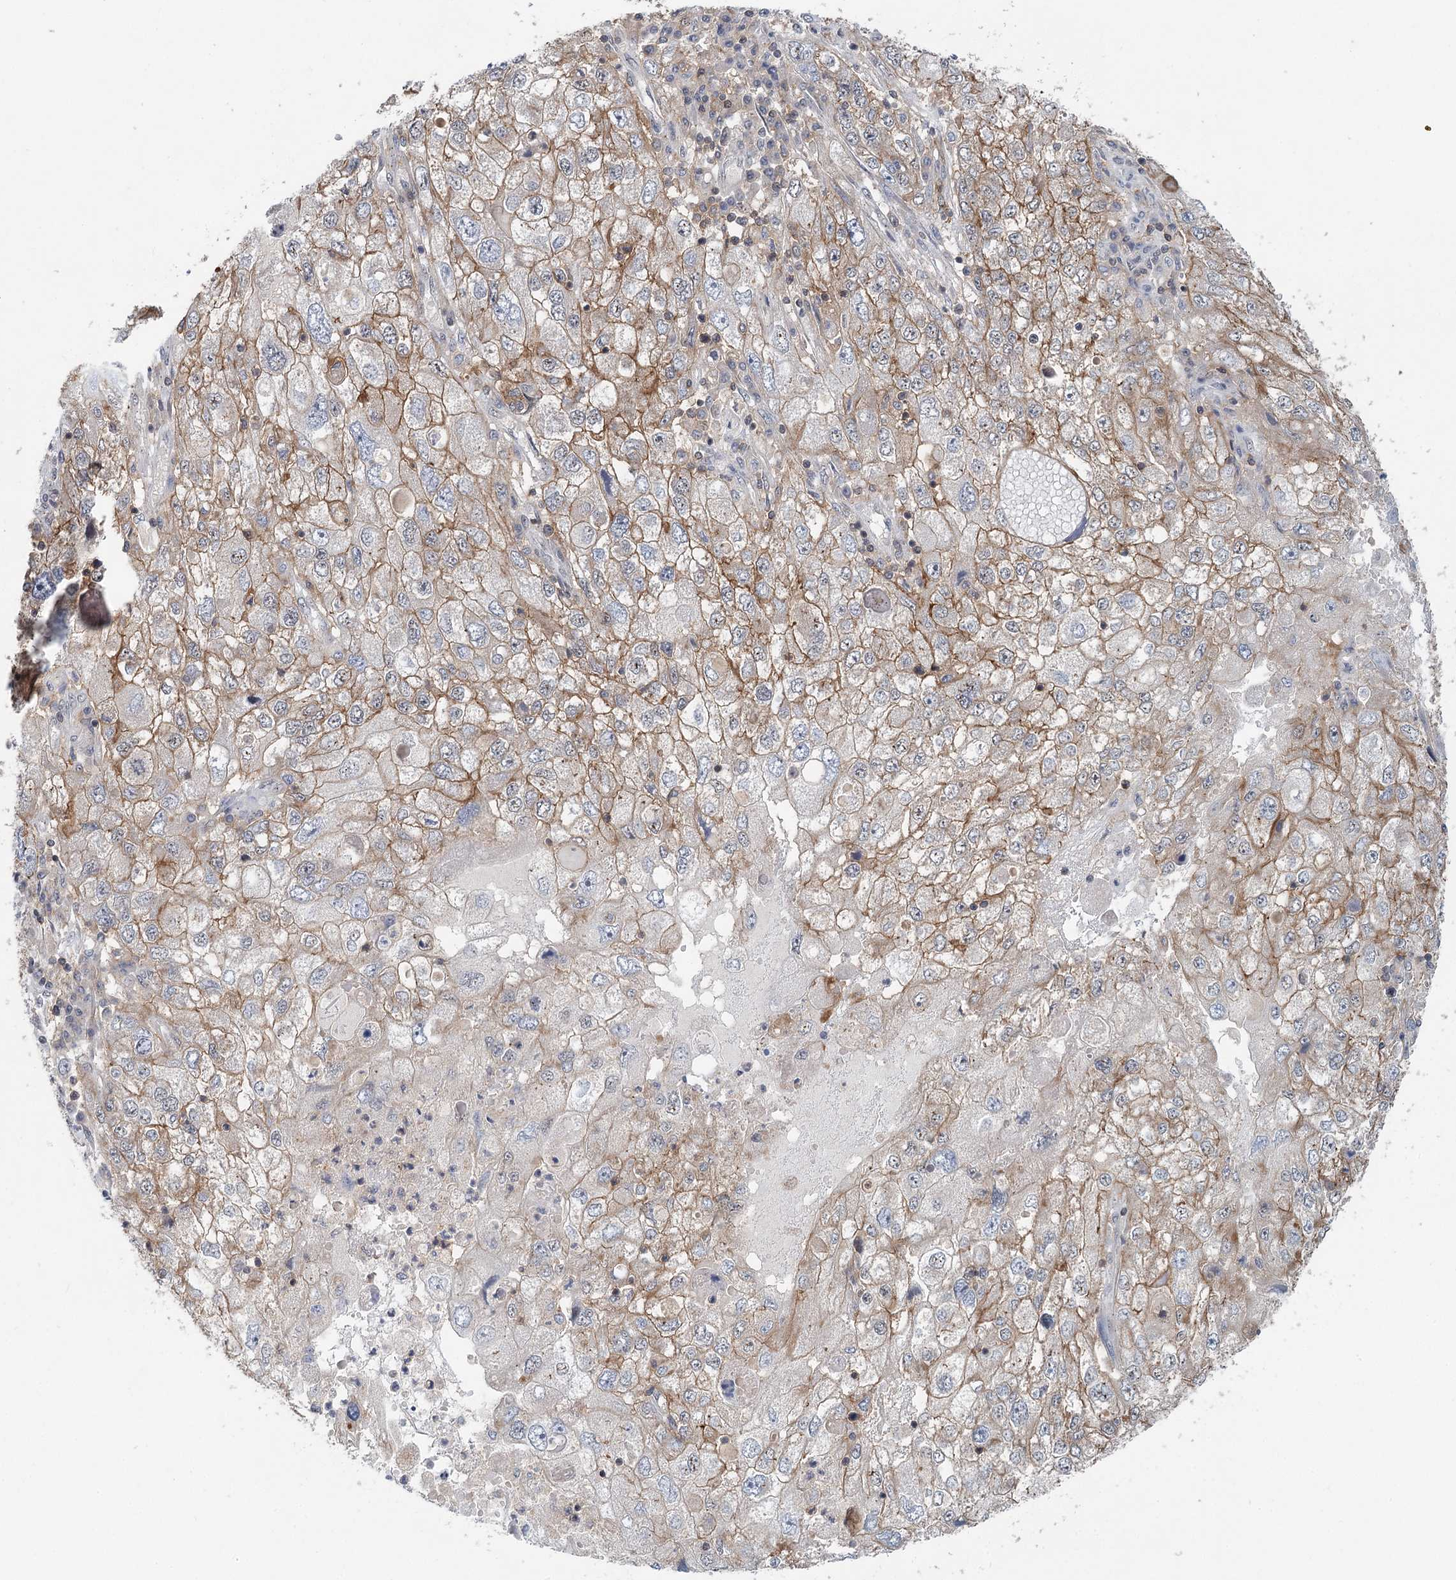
{"staining": {"intensity": "moderate", "quantity": ">75%", "location": "cytoplasmic/membranous"}, "tissue": "endometrial cancer", "cell_type": "Tumor cells", "image_type": "cancer", "snomed": [{"axis": "morphology", "description": "Adenocarcinoma, NOS"}, {"axis": "topography", "description": "Endometrium"}], "caption": "Endometrial cancer (adenocarcinoma) stained for a protein (brown) shows moderate cytoplasmic/membranous positive positivity in about >75% of tumor cells.", "gene": "CDC42SE2", "patient": {"sex": "female", "age": 49}}